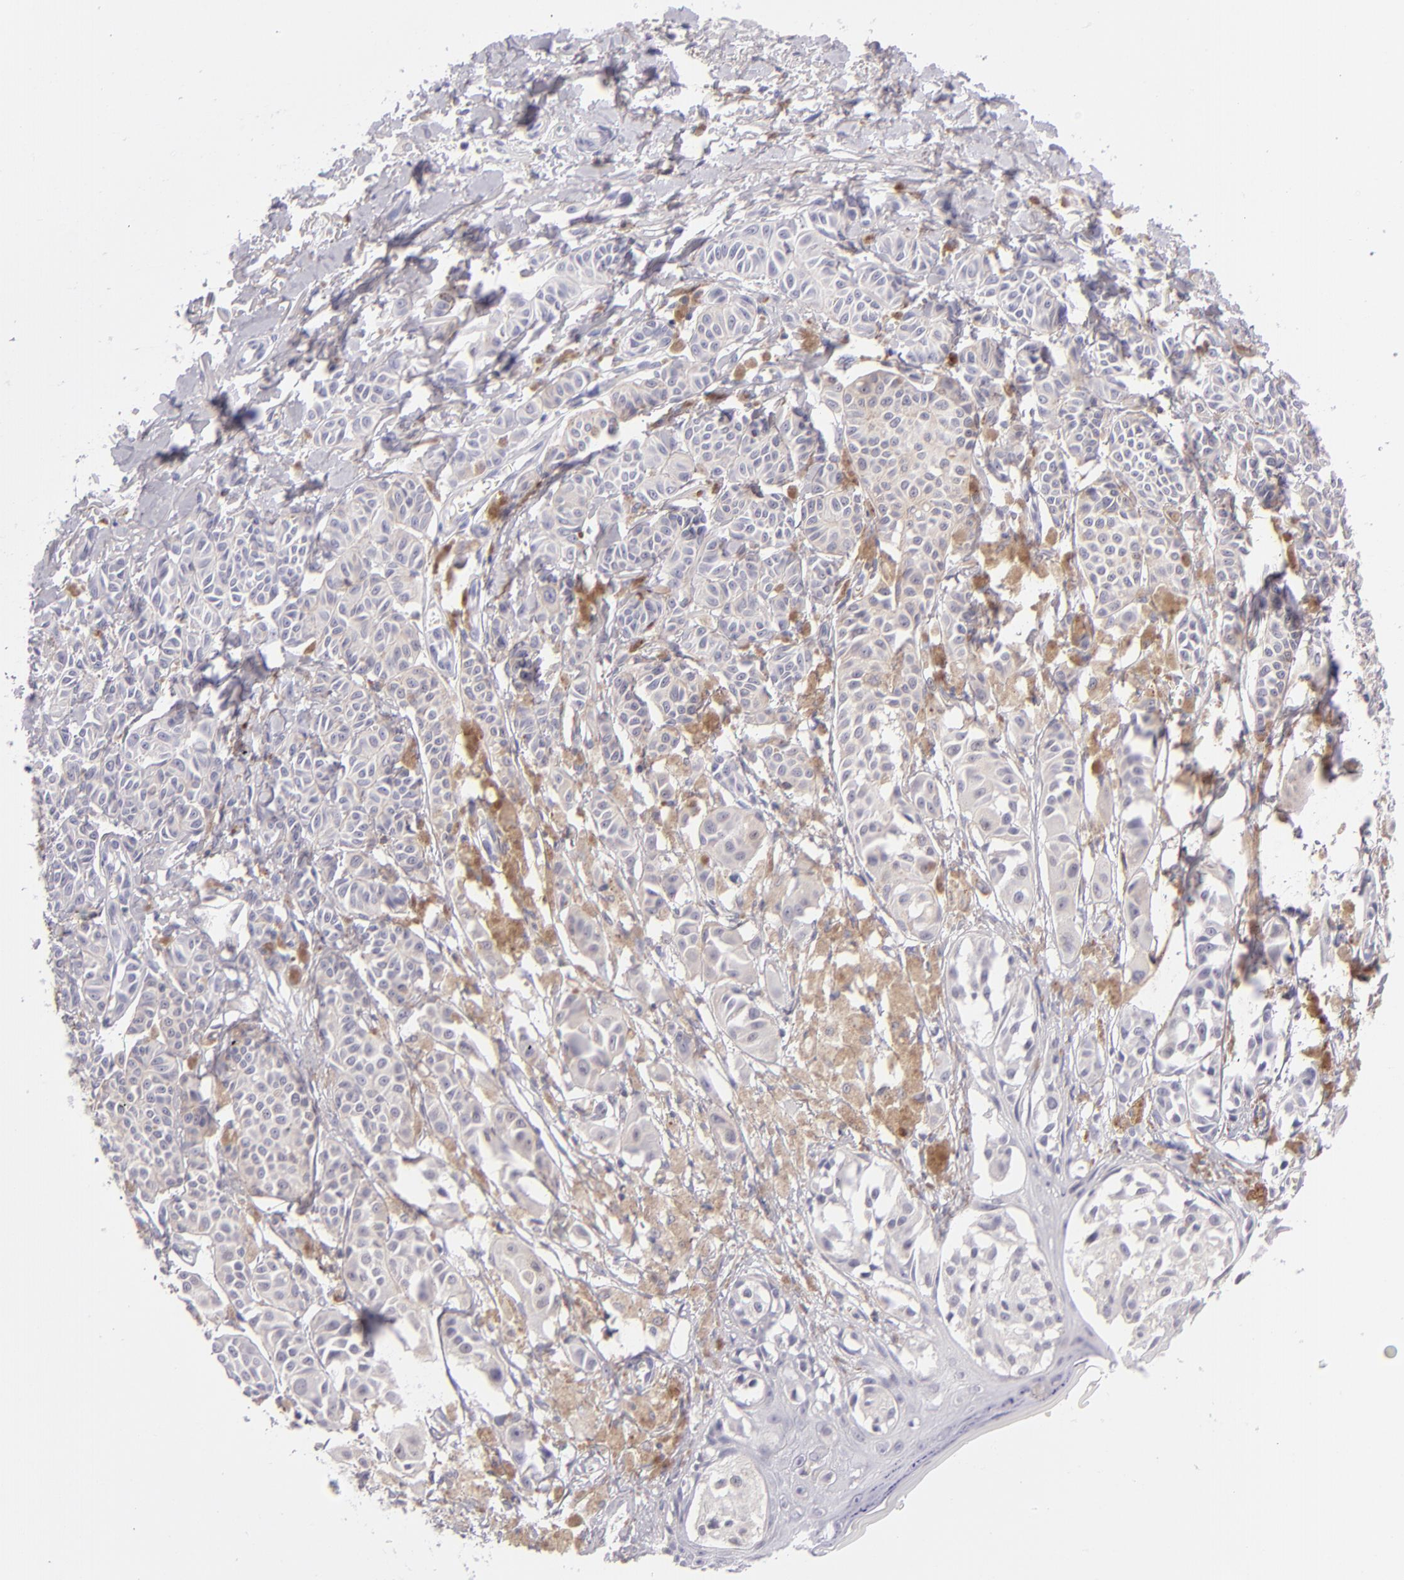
{"staining": {"intensity": "negative", "quantity": "none", "location": "none"}, "tissue": "melanoma", "cell_type": "Tumor cells", "image_type": "cancer", "snomed": [{"axis": "morphology", "description": "Malignant melanoma, NOS"}, {"axis": "topography", "description": "Skin"}], "caption": "DAB immunohistochemical staining of human malignant melanoma displays no significant expression in tumor cells. The staining is performed using DAB (3,3'-diaminobenzidine) brown chromogen with nuclei counter-stained in using hematoxylin.", "gene": "CD48", "patient": {"sex": "male", "age": 76}}